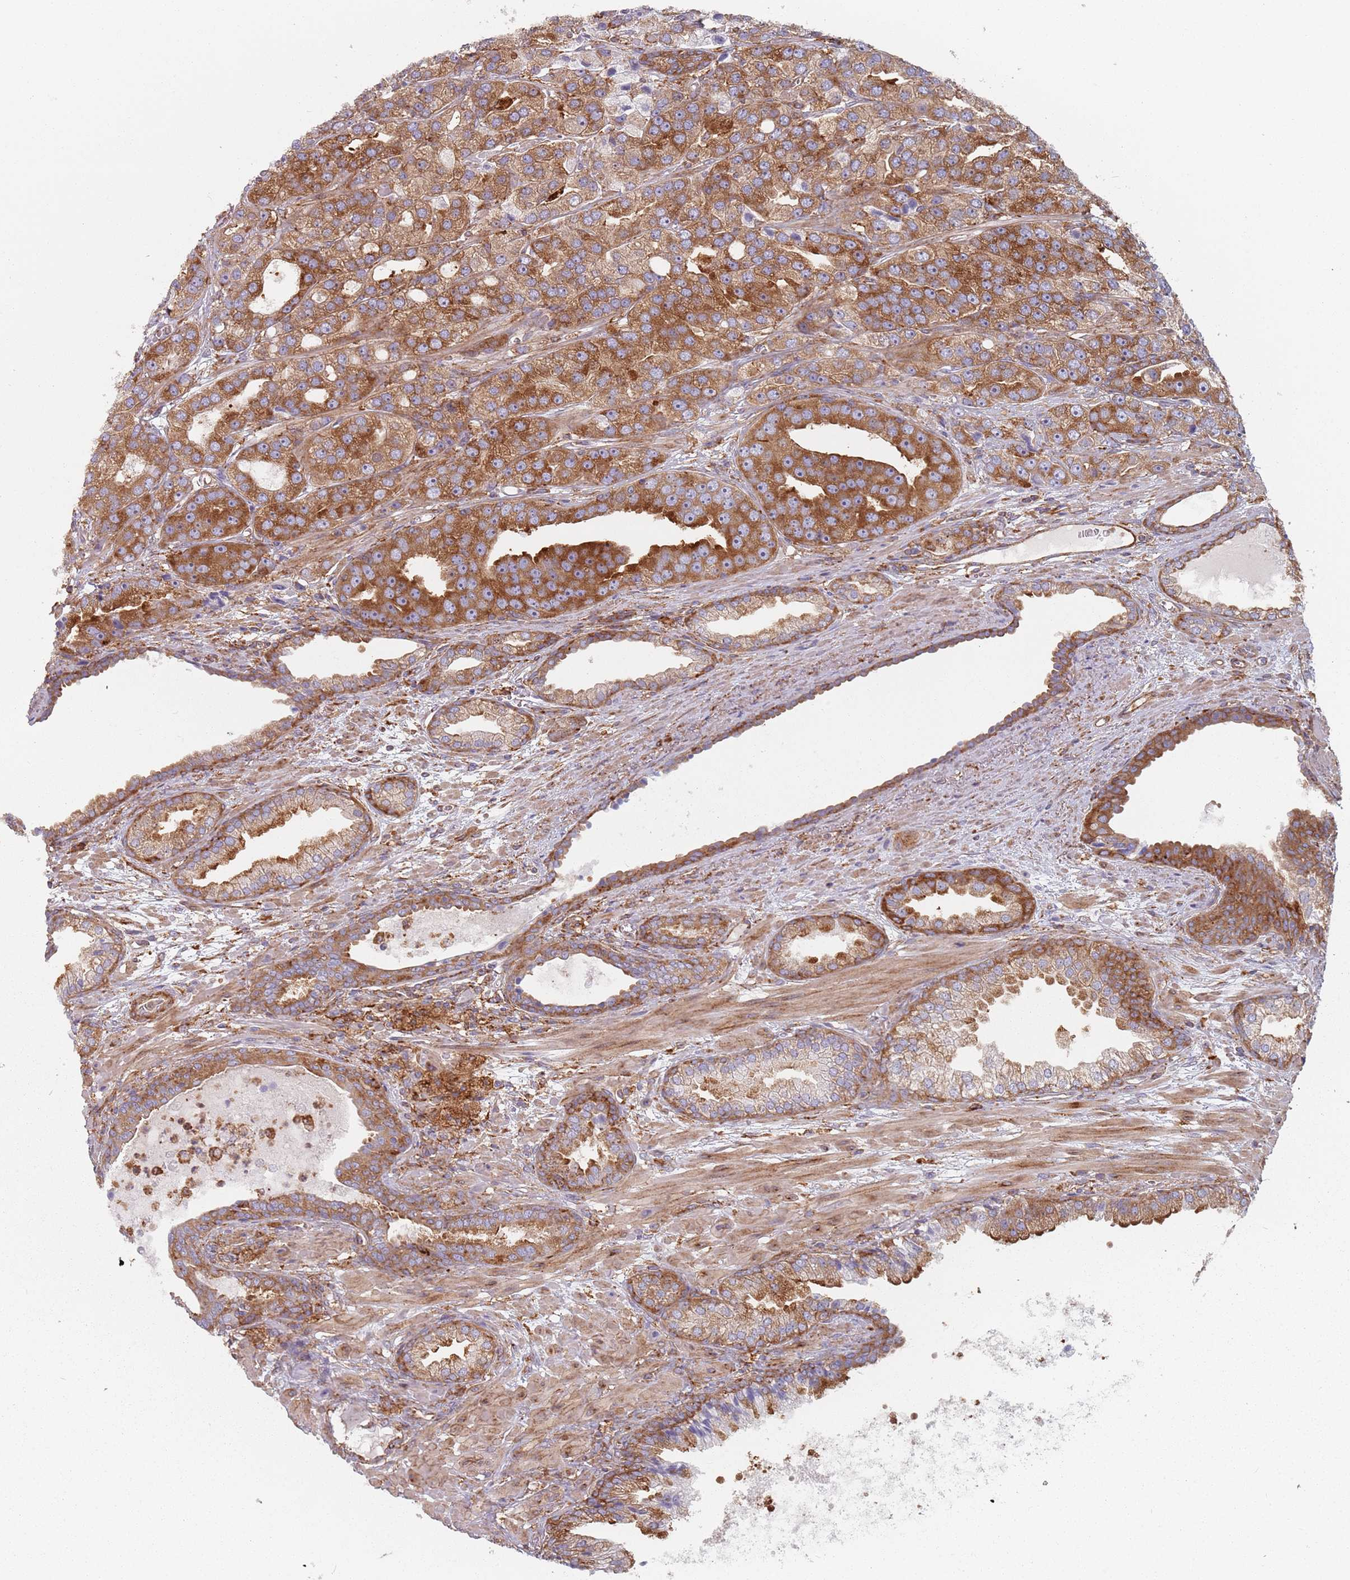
{"staining": {"intensity": "strong", "quantity": ">75%", "location": "cytoplasmic/membranous"}, "tissue": "prostate cancer", "cell_type": "Tumor cells", "image_type": "cancer", "snomed": [{"axis": "morphology", "description": "Adenocarcinoma, High grade"}, {"axis": "topography", "description": "Prostate"}], "caption": "Immunohistochemical staining of prostate cancer (adenocarcinoma (high-grade)) reveals high levels of strong cytoplasmic/membranous protein staining in about >75% of tumor cells. The staining was performed using DAB (3,3'-diaminobenzidine), with brown indicating positive protein expression. Nuclei are stained blue with hematoxylin.", "gene": "TPD52L2", "patient": {"sex": "male", "age": 71}}